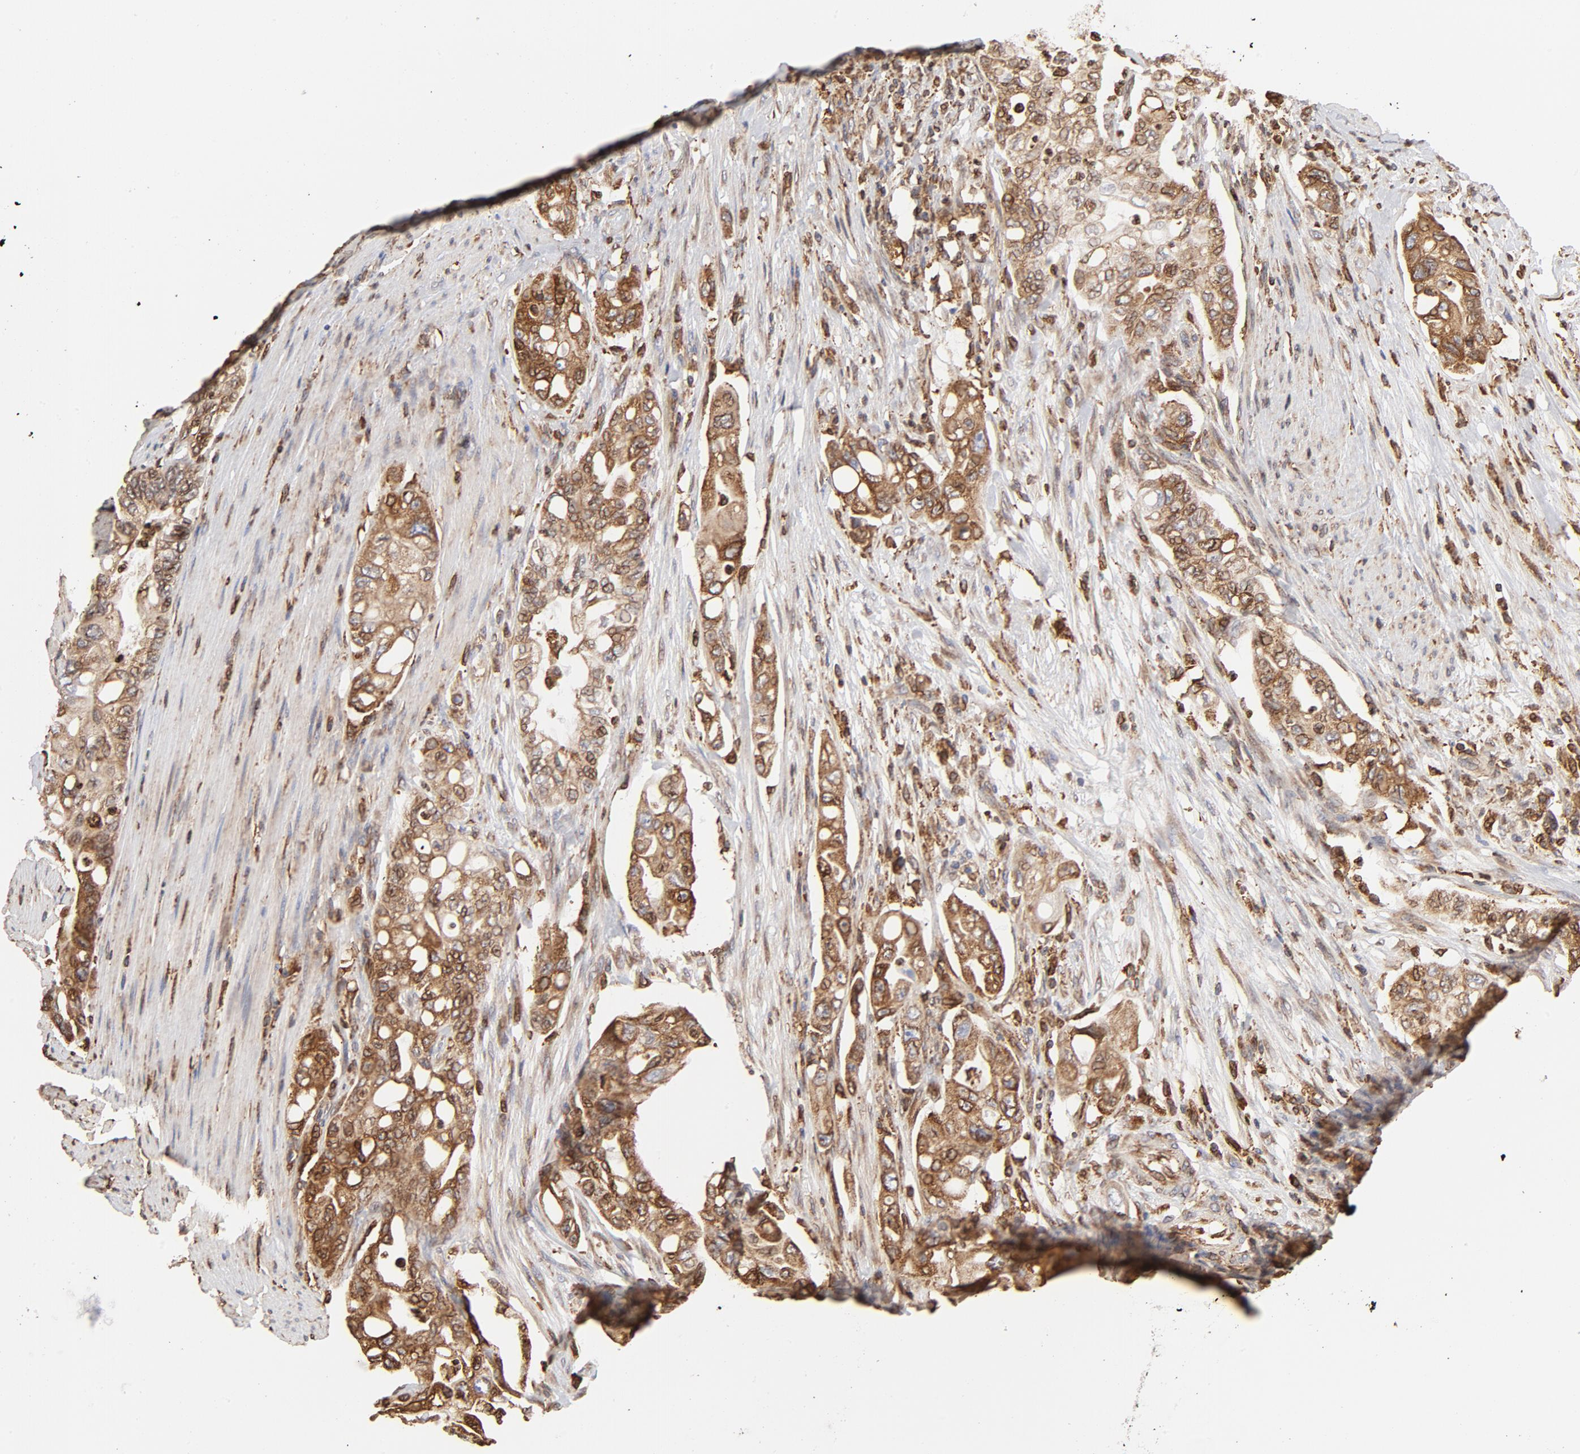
{"staining": {"intensity": "strong", "quantity": ">75%", "location": "cytoplasmic/membranous"}, "tissue": "pancreatic cancer", "cell_type": "Tumor cells", "image_type": "cancer", "snomed": [{"axis": "morphology", "description": "Normal tissue, NOS"}, {"axis": "topography", "description": "Pancreas"}], "caption": "Immunohistochemistry (DAB) staining of pancreatic cancer demonstrates strong cytoplasmic/membranous protein expression in approximately >75% of tumor cells.", "gene": "CANX", "patient": {"sex": "male", "age": 42}}